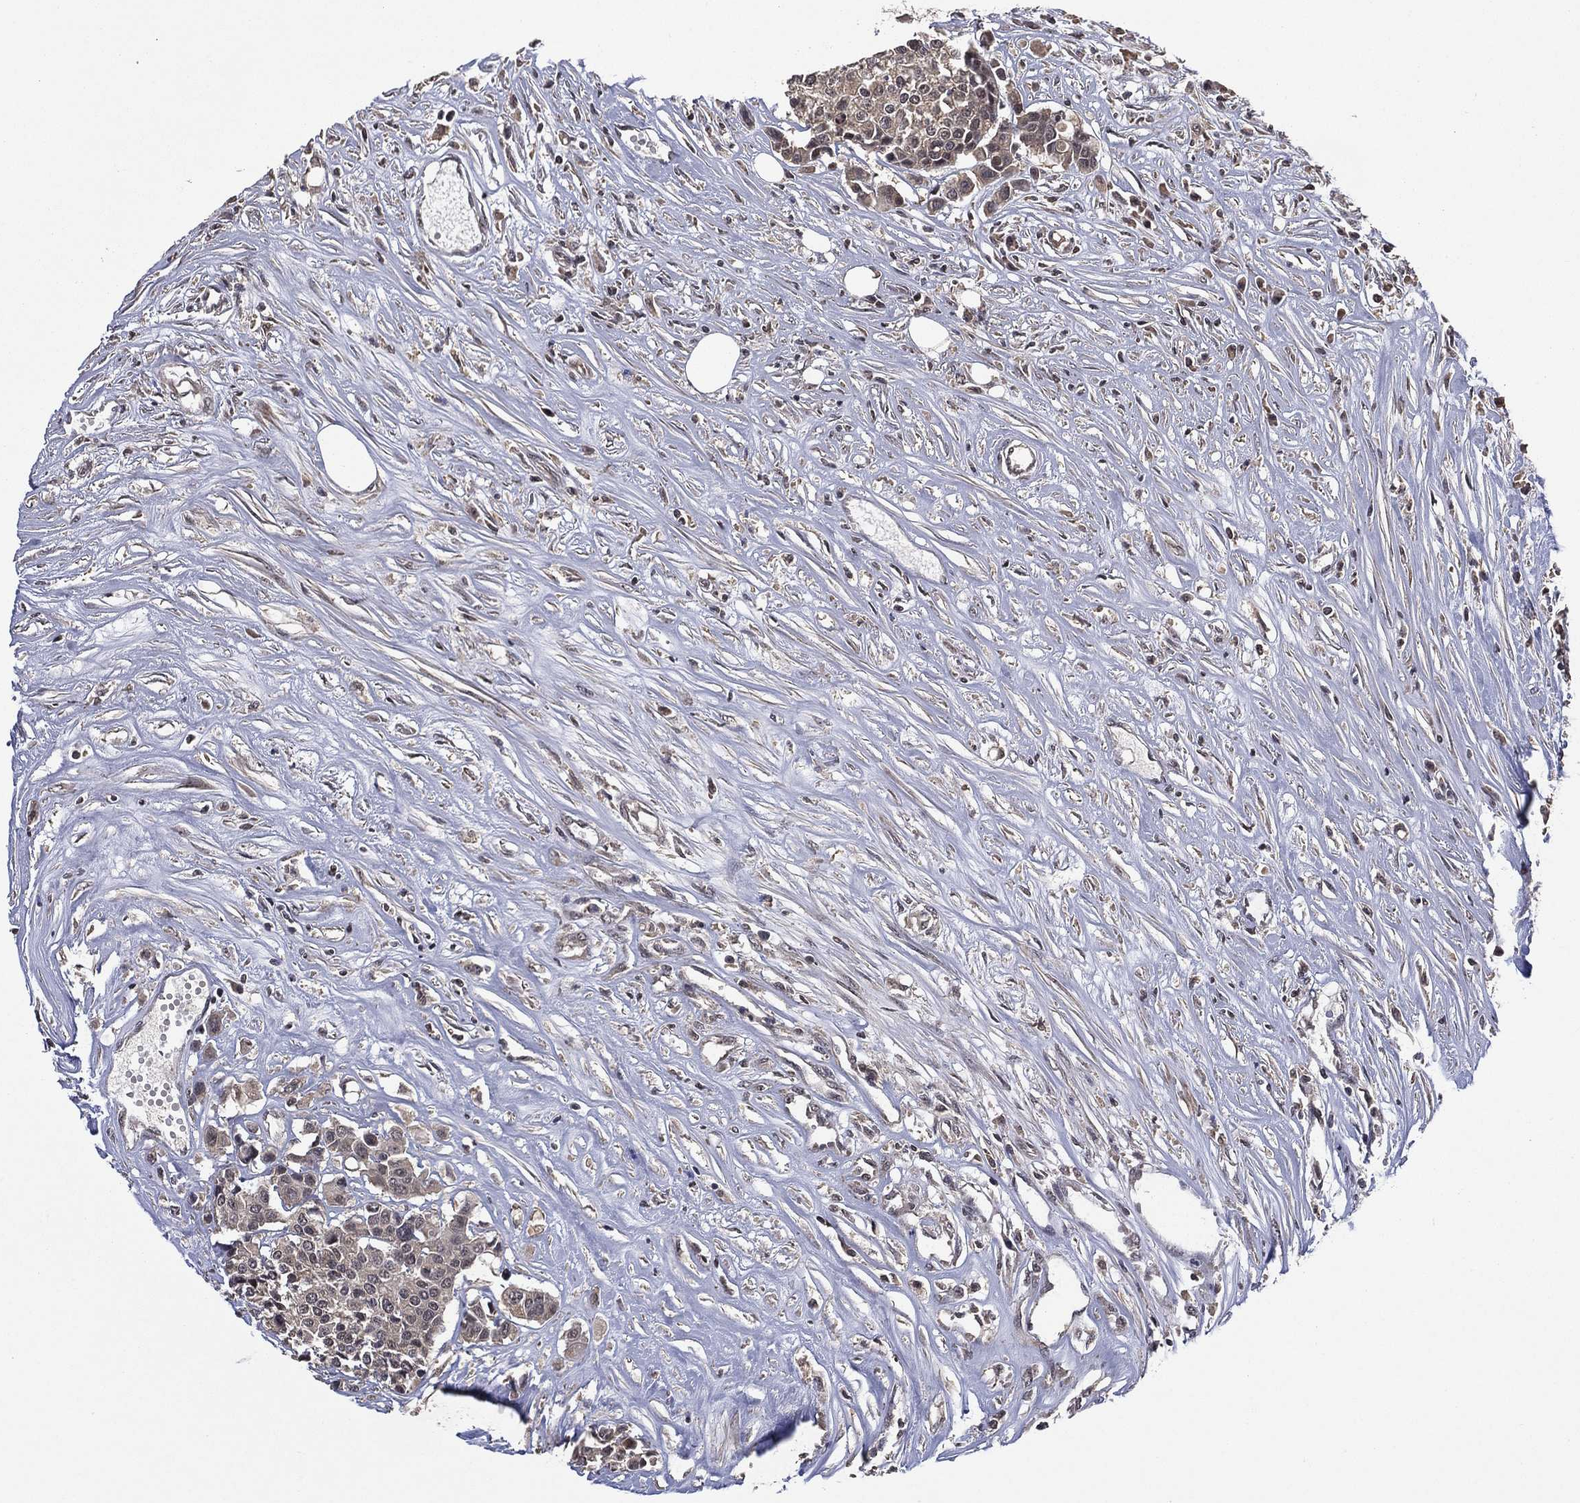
{"staining": {"intensity": "negative", "quantity": "none", "location": "none"}, "tissue": "carcinoid", "cell_type": "Tumor cells", "image_type": "cancer", "snomed": [{"axis": "morphology", "description": "Carcinoid, malignant, NOS"}, {"axis": "topography", "description": "Colon"}], "caption": "A photomicrograph of carcinoid (malignant) stained for a protein shows no brown staining in tumor cells. (Immunohistochemistry (ihc), brightfield microscopy, high magnification).", "gene": "NELFCD", "patient": {"sex": "male", "age": 81}}